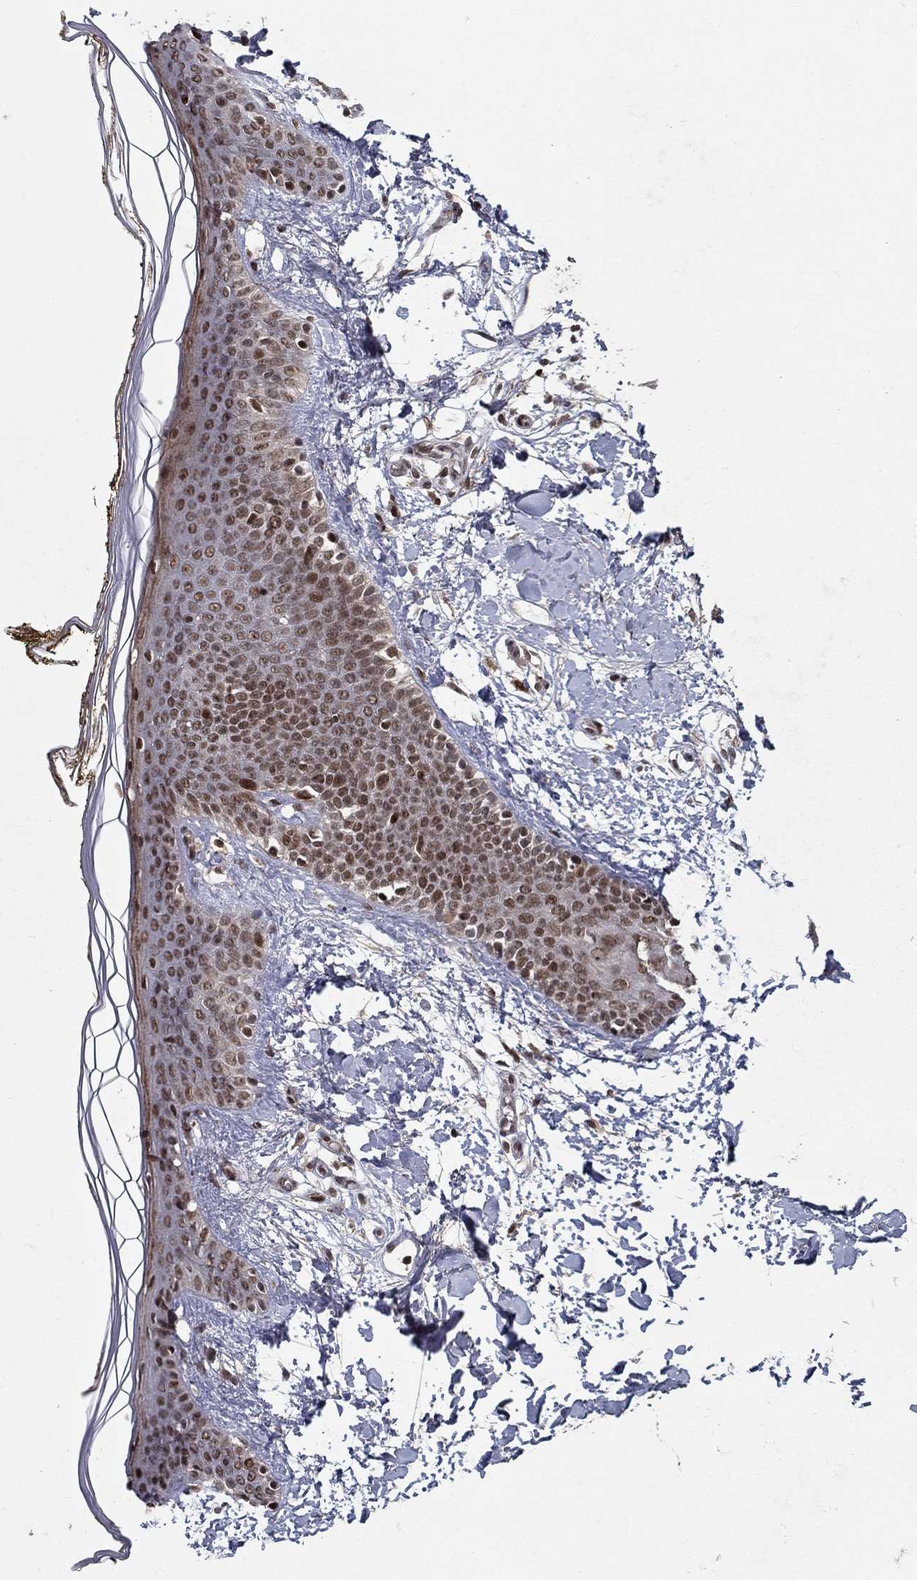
{"staining": {"intensity": "negative", "quantity": "none", "location": "none"}, "tissue": "skin", "cell_type": "Fibroblasts", "image_type": "normal", "snomed": [{"axis": "morphology", "description": "Normal tissue, NOS"}, {"axis": "topography", "description": "Skin"}], "caption": "IHC of unremarkable human skin demonstrates no staining in fibroblasts. The staining is performed using DAB brown chromogen with nuclei counter-stained in using hematoxylin.", "gene": "CDCA7L", "patient": {"sex": "female", "age": 34}}